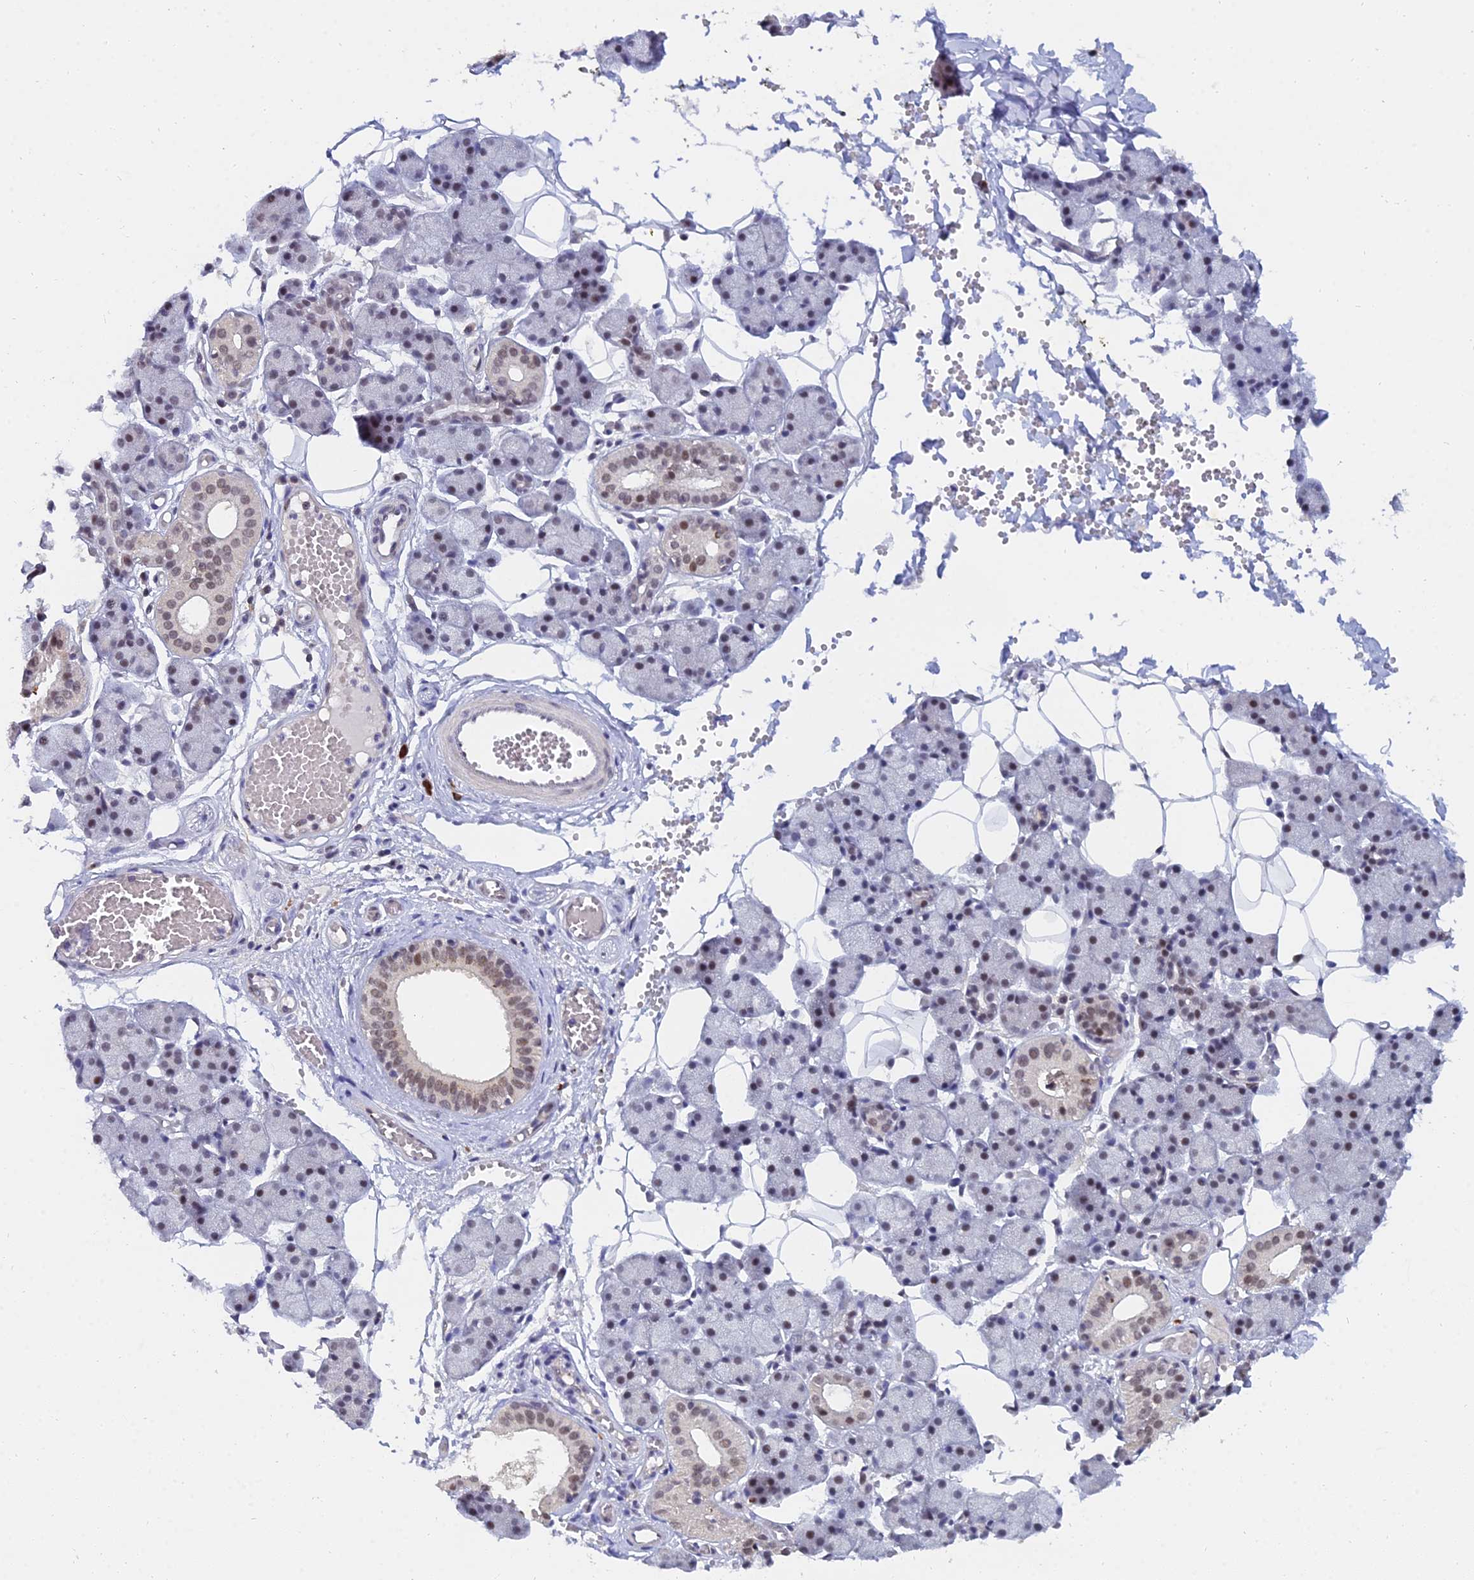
{"staining": {"intensity": "moderate", "quantity": "<25%", "location": "nuclear"}, "tissue": "salivary gland", "cell_type": "Glandular cells", "image_type": "normal", "snomed": [{"axis": "morphology", "description": "Normal tissue, NOS"}, {"axis": "topography", "description": "Salivary gland"}], "caption": "This is a micrograph of immunohistochemistry staining of benign salivary gland, which shows moderate positivity in the nuclear of glandular cells.", "gene": "THOC3", "patient": {"sex": "female", "age": 33}}